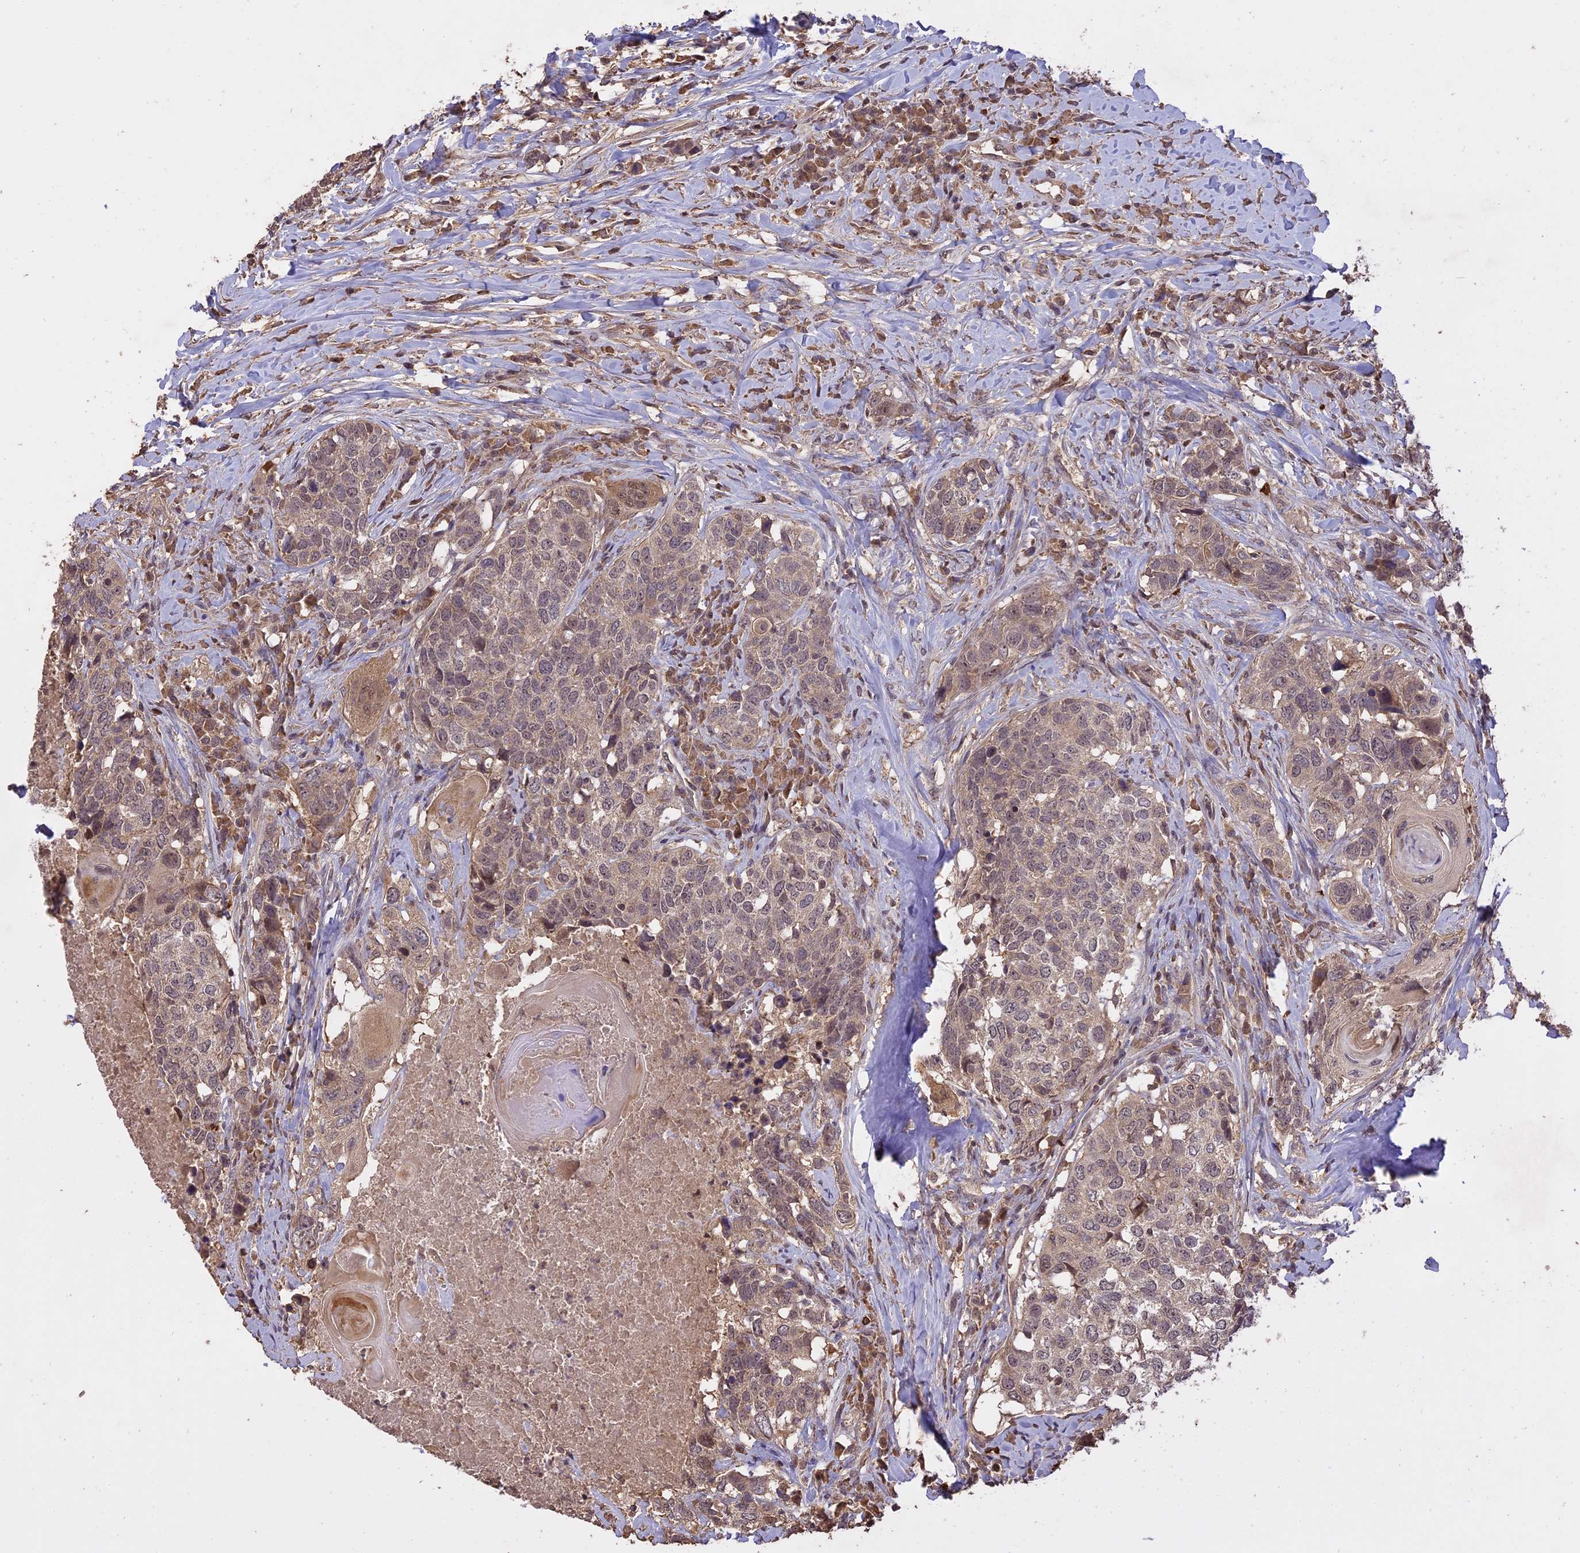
{"staining": {"intensity": "moderate", "quantity": "<25%", "location": "cytoplasmic/membranous"}, "tissue": "head and neck cancer", "cell_type": "Tumor cells", "image_type": "cancer", "snomed": [{"axis": "morphology", "description": "Squamous cell carcinoma, NOS"}, {"axis": "topography", "description": "Head-Neck"}], "caption": "Head and neck cancer (squamous cell carcinoma) stained with a protein marker demonstrates moderate staining in tumor cells.", "gene": "TIGD7", "patient": {"sex": "male", "age": 66}}